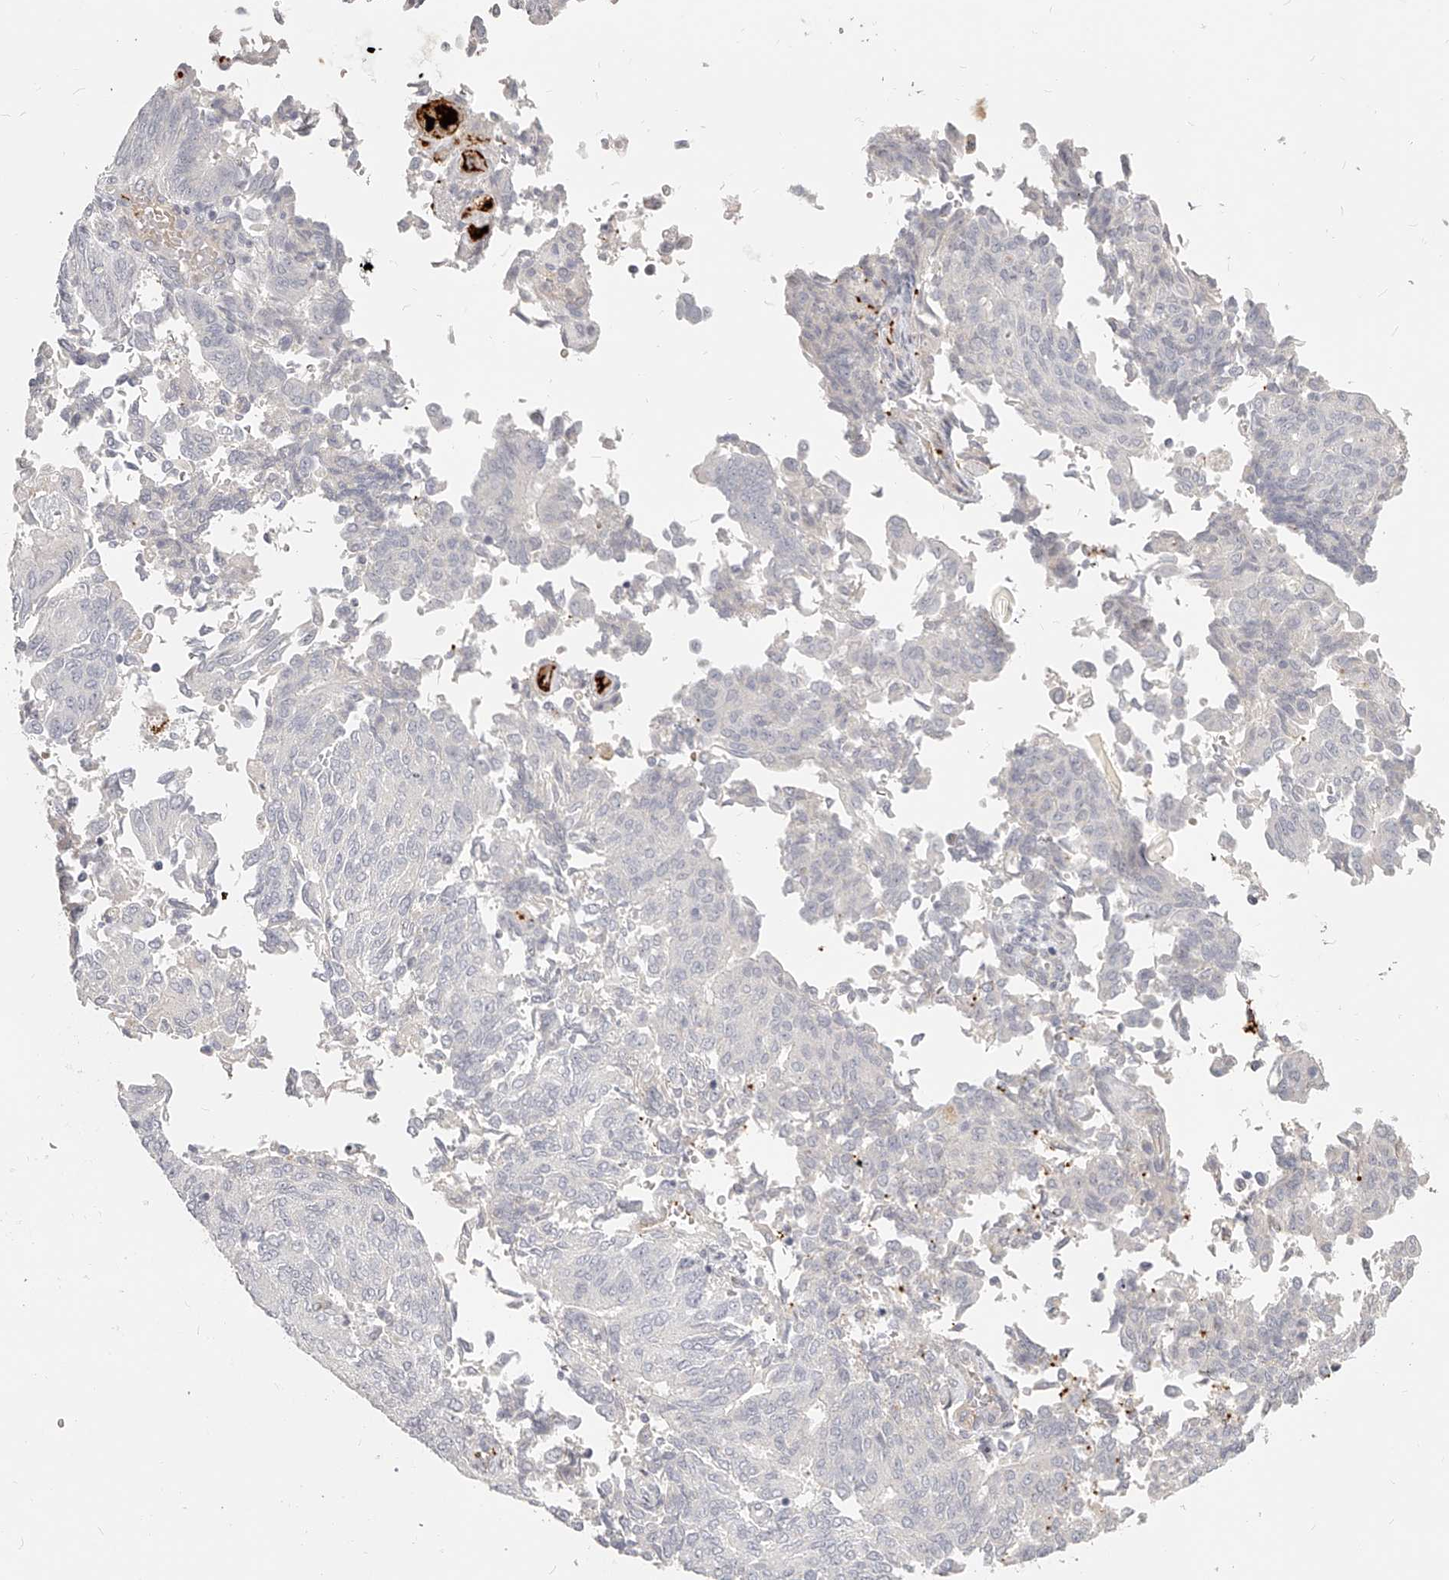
{"staining": {"intensity": "negative", "quantity": "none", "location": "none"}, "tissue": "endometrial cancer", "cell_type": "Tumor cells", "image_type": "cancer", "snomed": [{"axis": "morphology", "description": "Adenocarcinoma, NOS"}, {"axis": "topography", "description": "Endometrium"}], "caption": "Tumor cells show no significant protein positivity in endometrial adenocarcinoma.", "gene": "ITGB3", "patient": {"sex": "female", "age": 80}}